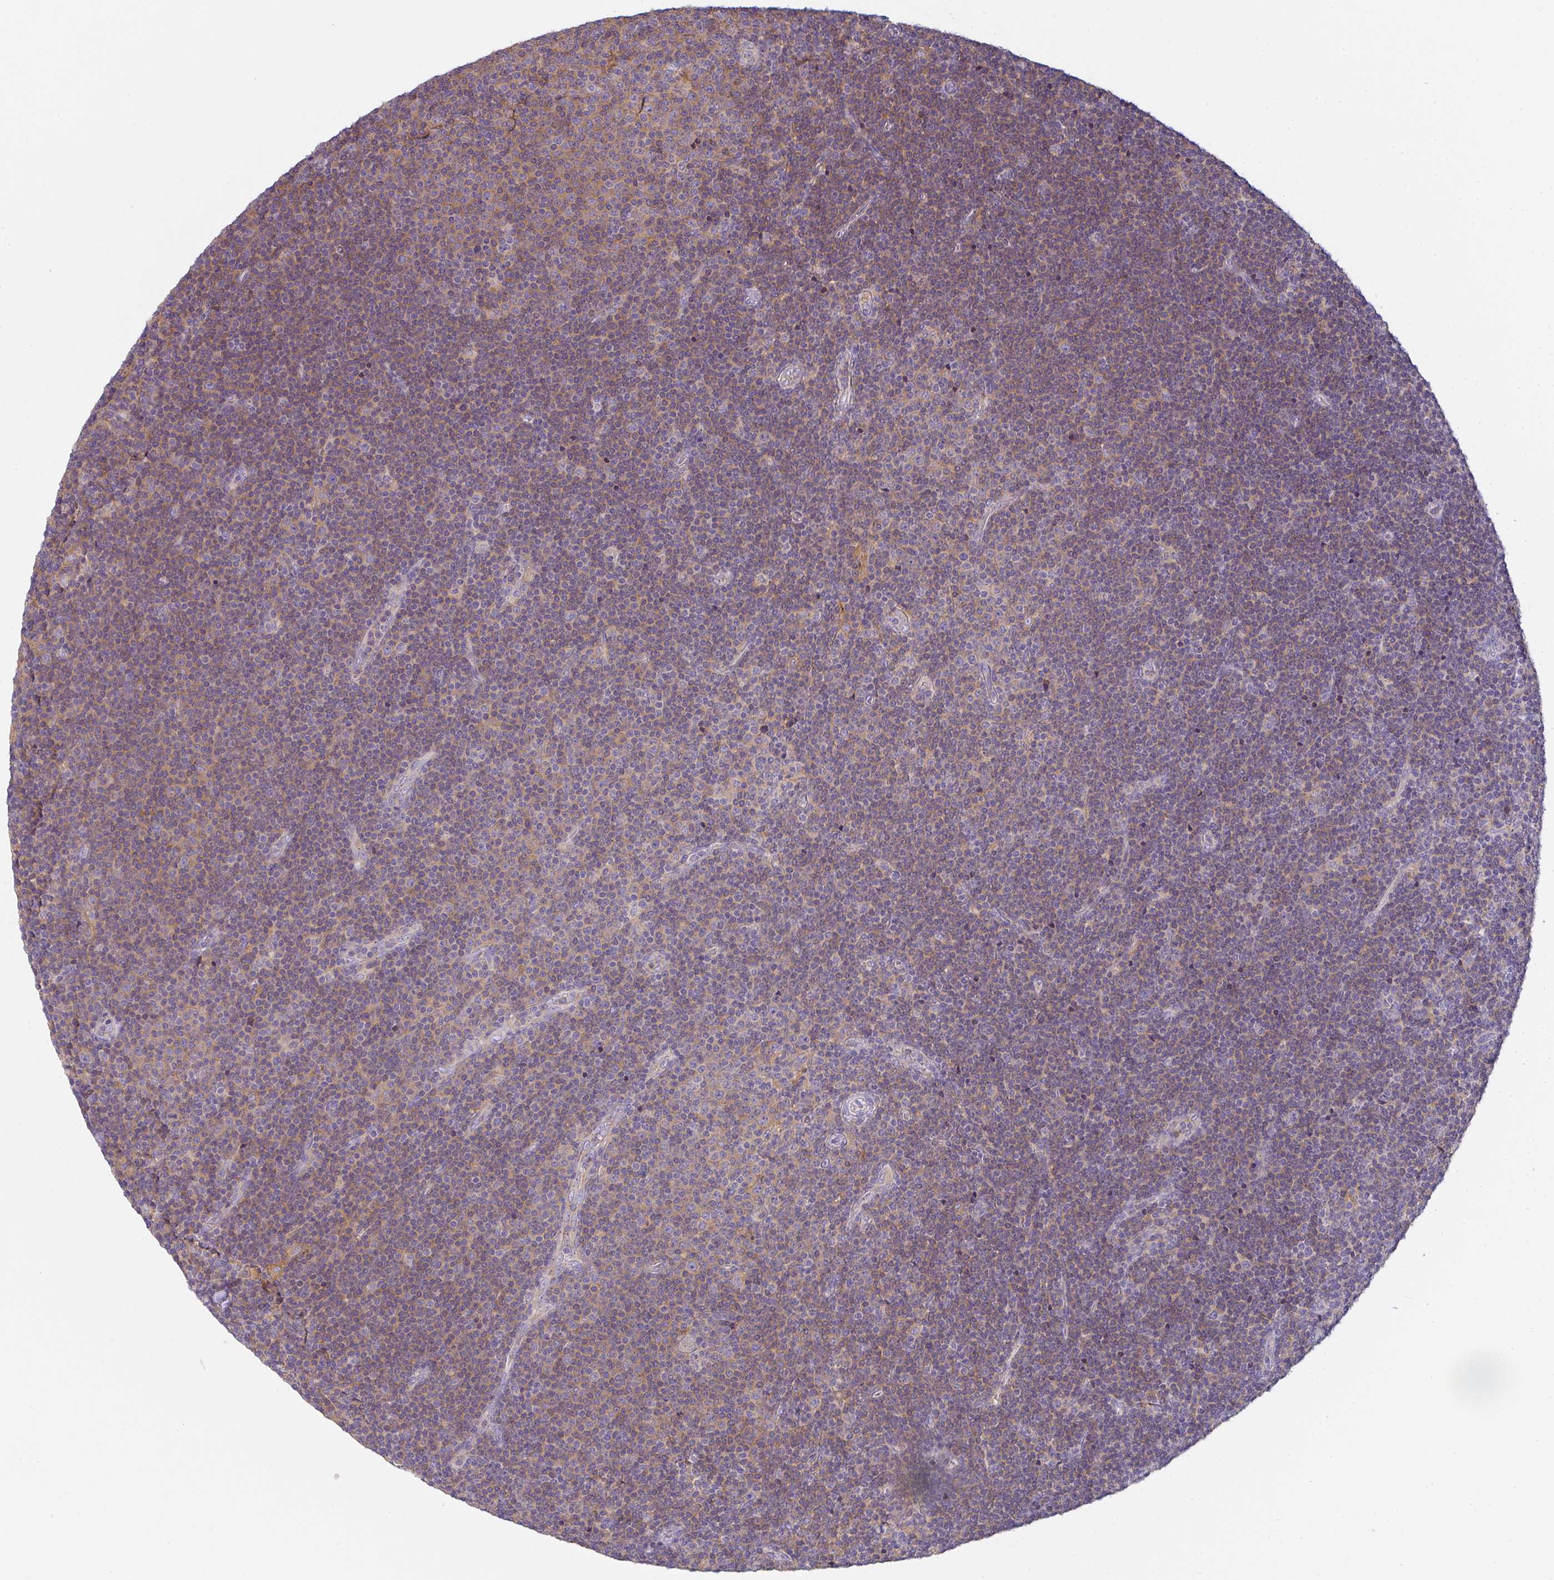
{"staining": {"intensity": "weak", "quantity": "25%-75%", "location": "cytoplasmic/membranous"}, "tissue": "lymphoma", "cell_type": "Tumor cells", "image_type": "cancer", "snomed": [{"axis": "morphology", "description": "Malignant lymphoma, non-Hodgkin's type, Low grade"}, {"axis": "topography", "description": "Lymph node"}], "caption": "Immunohistochemical staining of low-grade malignant lymphoma, non-Hodgkin's type exhibits low levels of weak cytoplasmic/membranous protein expression in about 25%-75% of tumor cells.", "gene": "SNX5", "patient": {"sex": "male", "age": 48}}